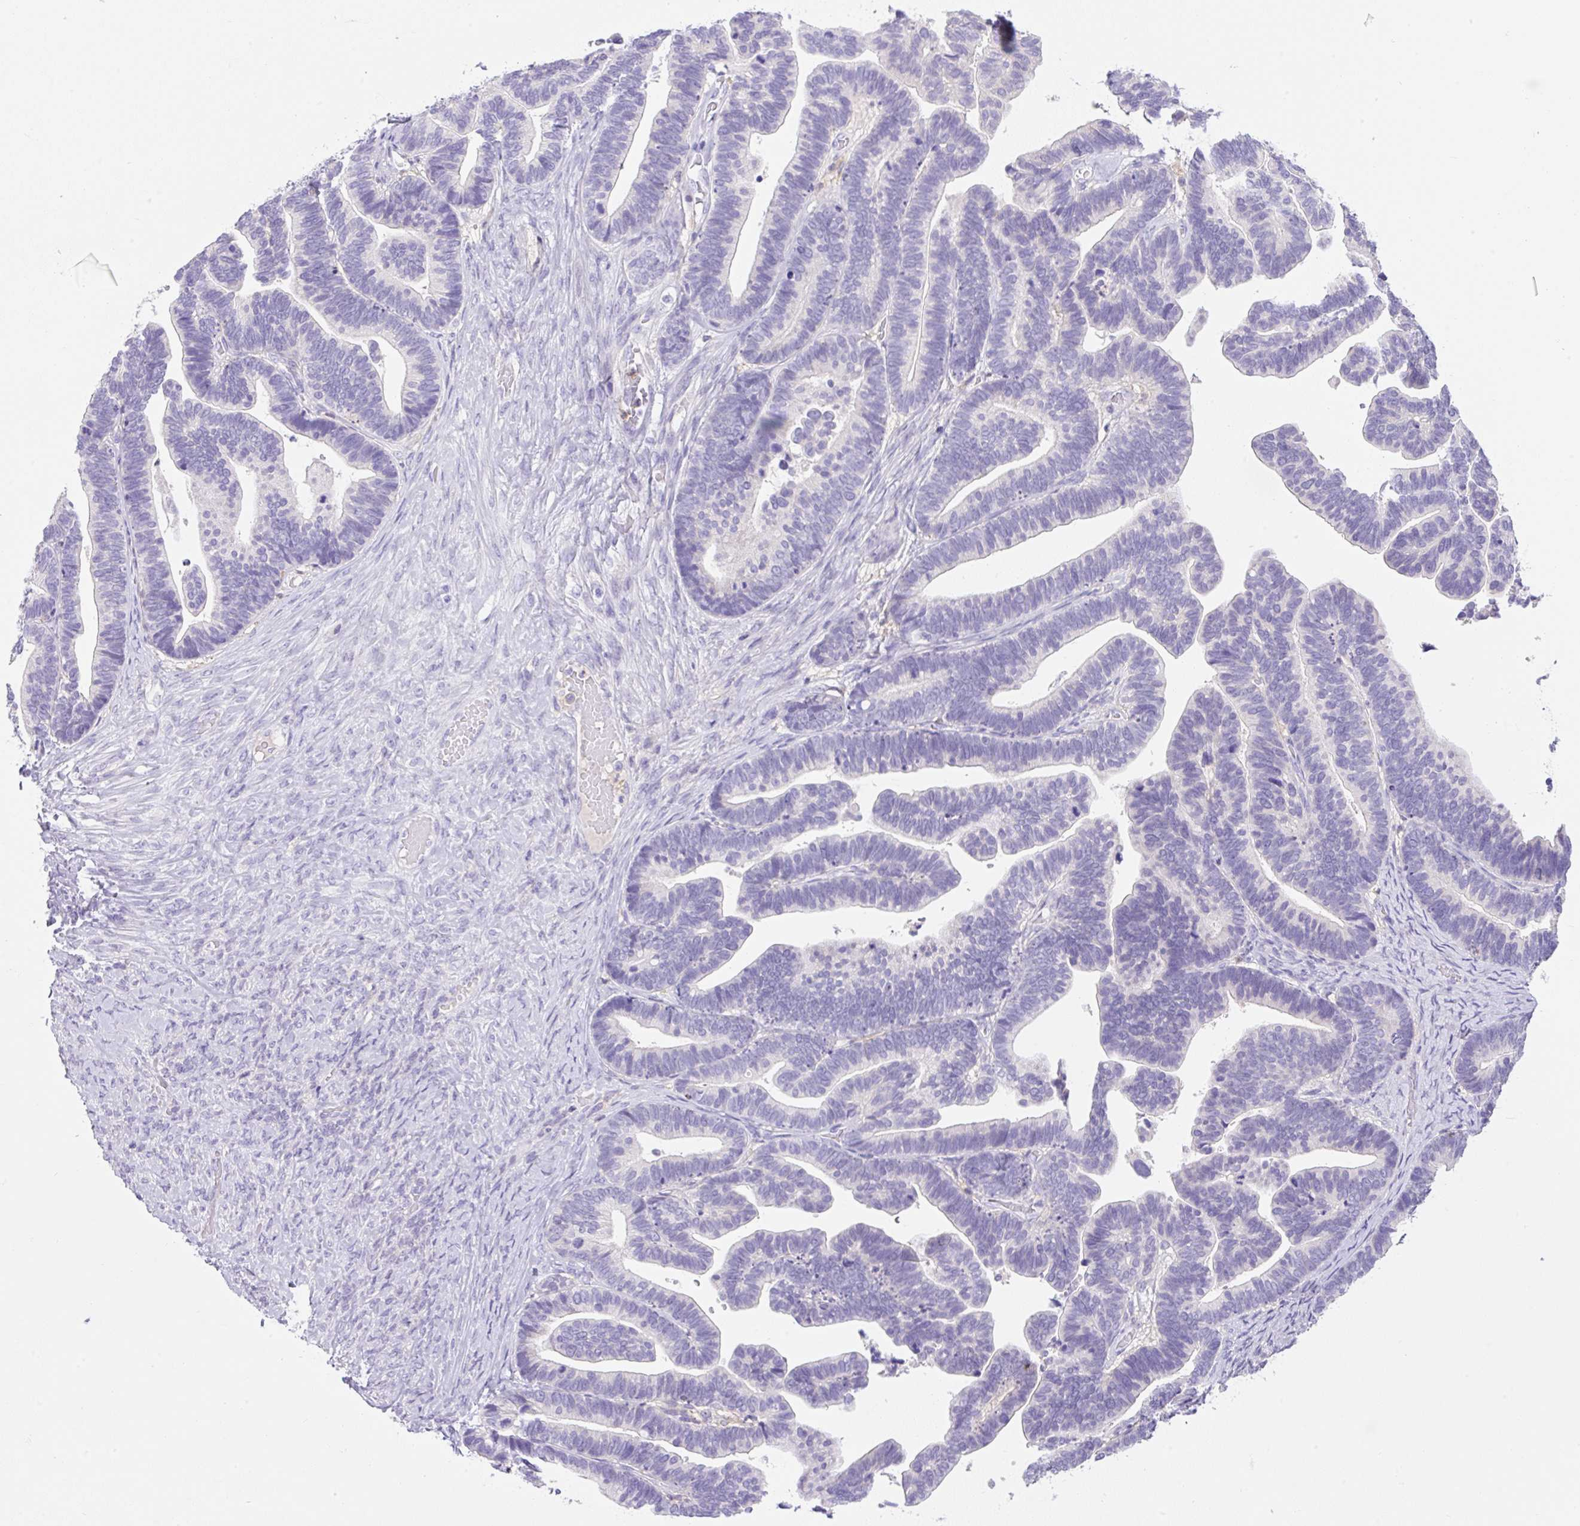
{"staining": {"intensity": "negative", "quantity": "none", "location": "none"}, "tissue": "ovarian cancer", "cell_type": "Tumor cells", "image_type": "cancer", "snomed": [{"axis": "morphology", "description": "Cystadenocarcinoma, serous, NOS"}, {"axis": "topography", "description": "Ovary"}], "caption": "DAB immunohistochemical staining of human ovarian serous cystadenocarcinoma exhibits no significant staining in tumor cells.", "gene": "TDRD15", "patient": {"sex": "female", "age": 56}}